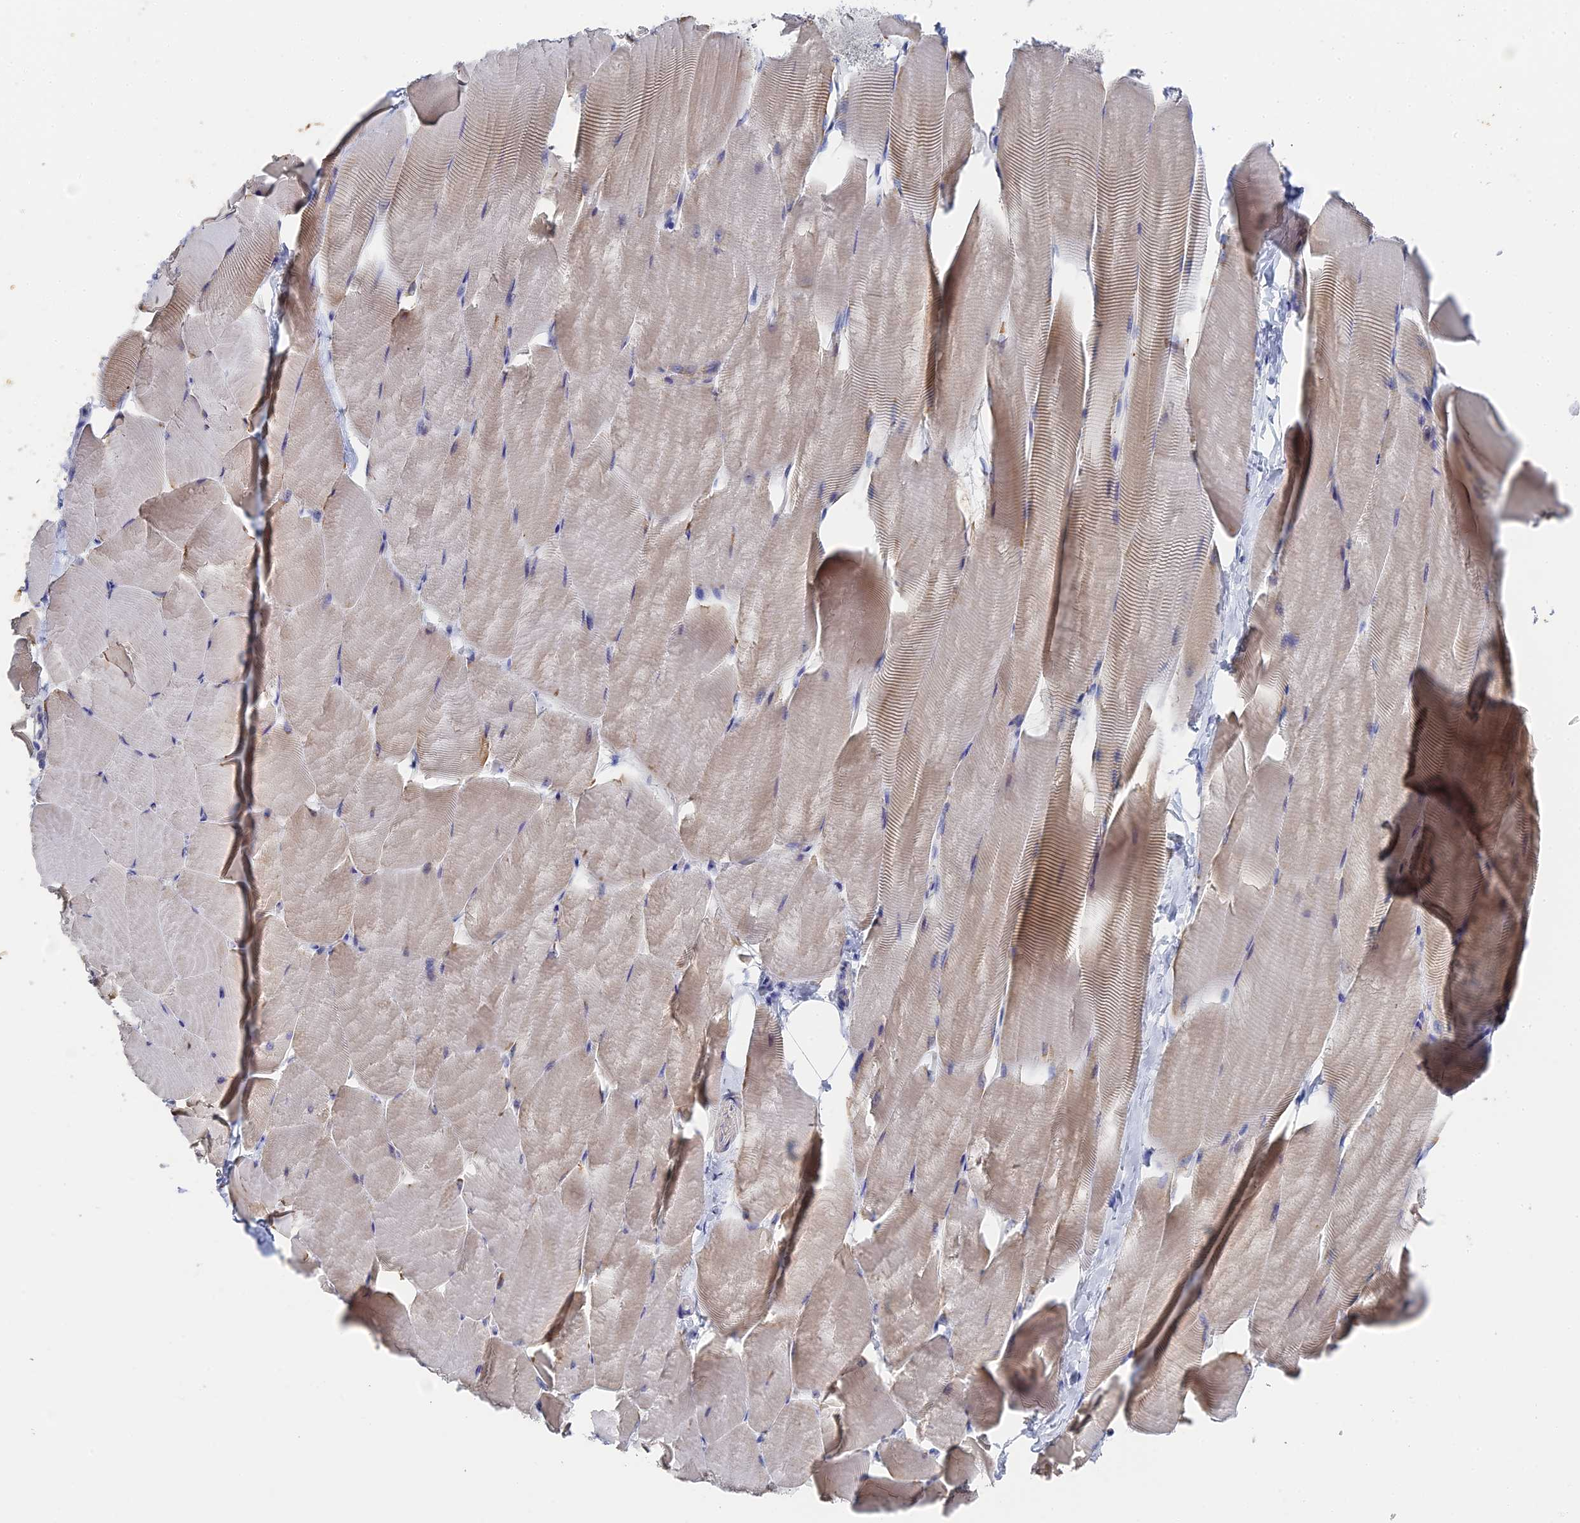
{"staining": {"intensity": "weak", "quantity": "<25%", "location": "cytoplasmic/membranous"}, "tissue": "skeletal muscle", "cell_type": "Myocytes", "image_type": "normal", "snomed": [{"axis": "morphology", "description": "Normal tissue, NOS"}, {"axis": "topography", "description": "Skeletal muscle"}], "caption": "DAB immunohistochemical staining of unremarkable human skeletal muscle reveals no significant staining in myocytes. The staining is performed using DAB brown chromogen with nuclei counter-stained in using hematoxylin.", "gene": "SRFBP1", "patient": {"sex": "male", "age": 25}}